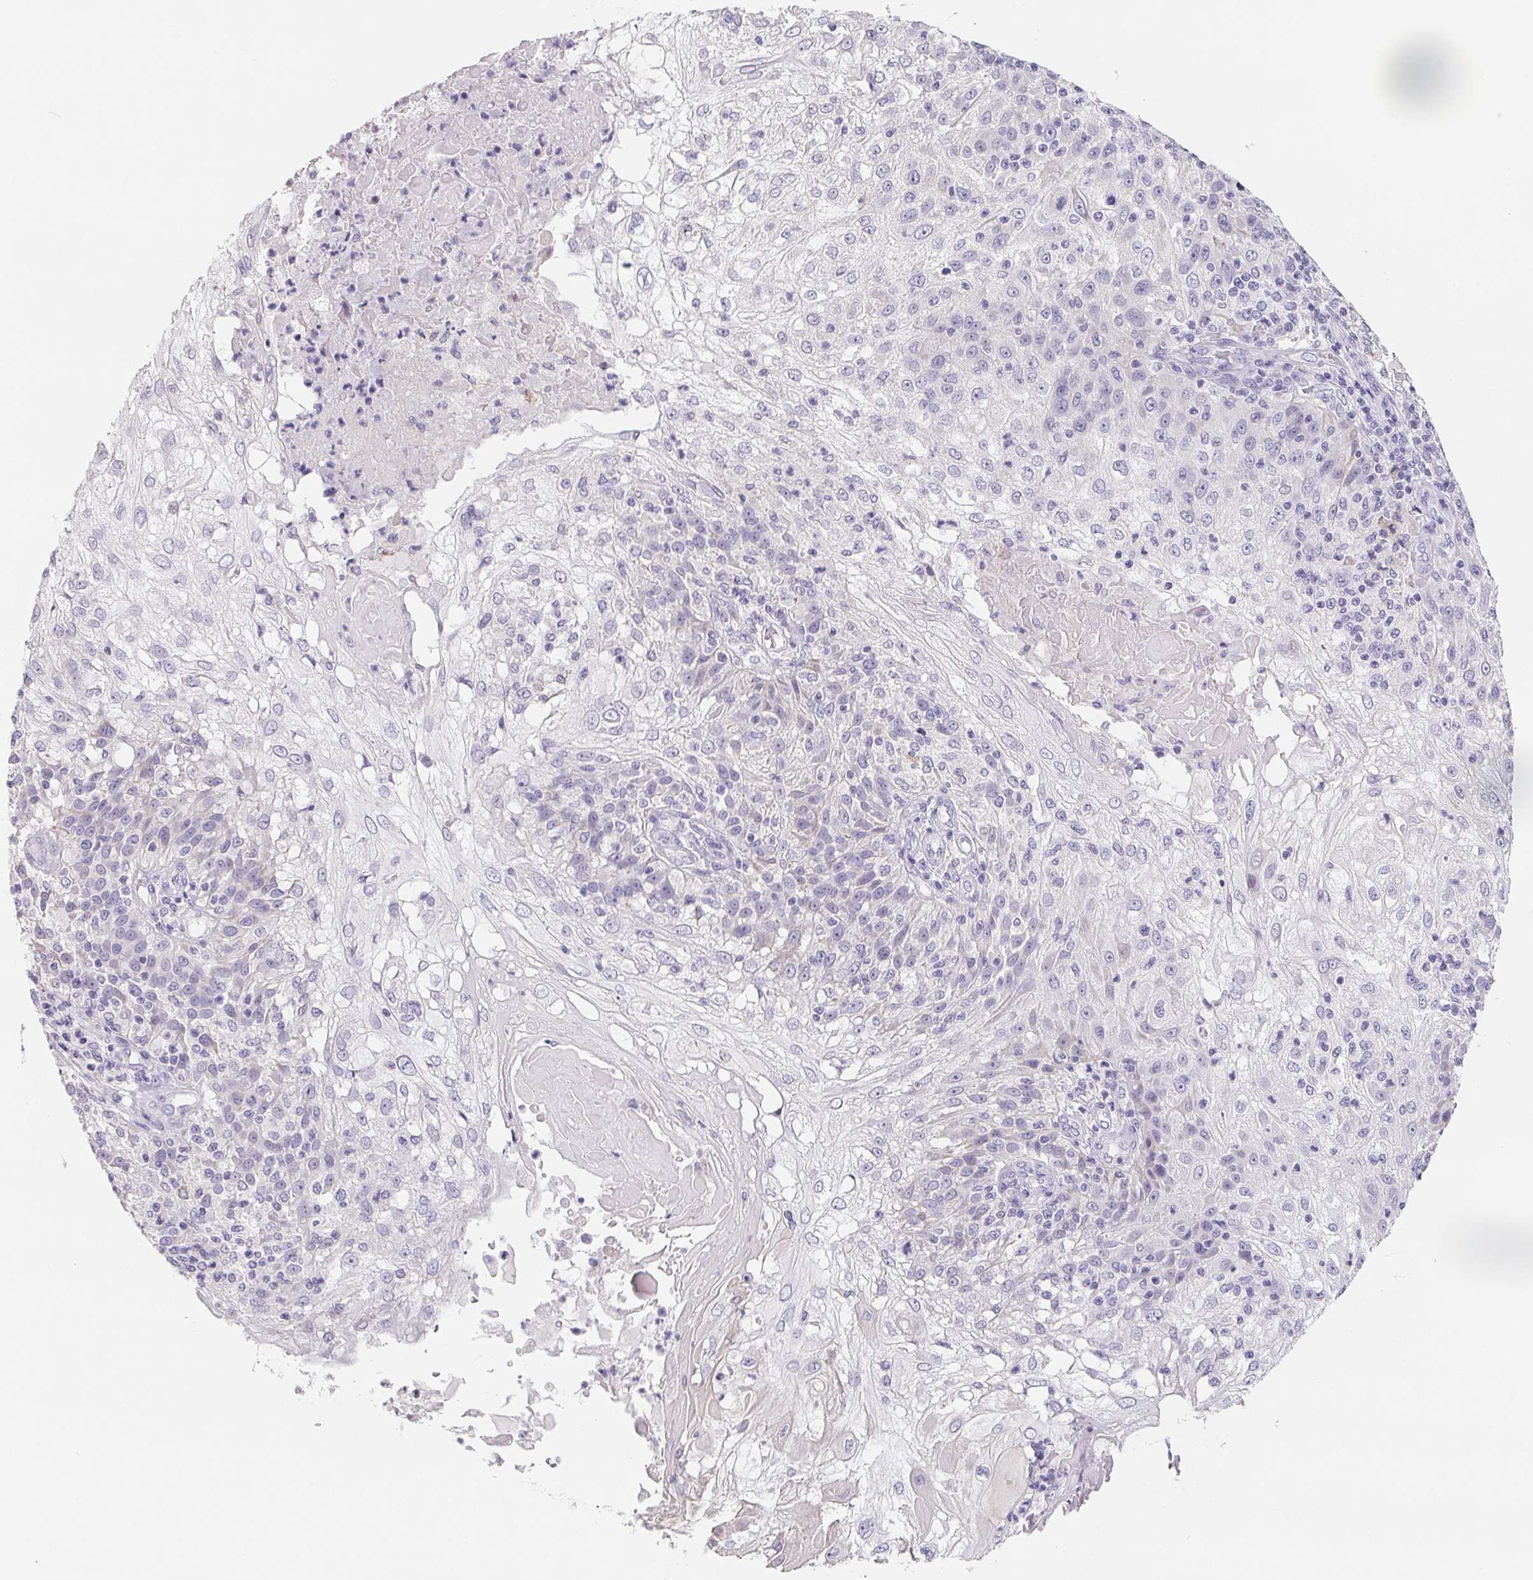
{"staining": {"intensity": "negative", "quantity": "none", "location": "none"}, "tissue": "skin cancer", "cell_type": "Tumor cells", "image_type": "cancer", "snomed": [{"axis": "morphology", "description": "Normal tissue, NOS"}, {"axis": "morphology", "description": "Squamous cell carcinoma, NOS"}, {"axis": "topography", "description": "Skin"}], "caption": "Protein analysis of skin cancer (squamous cell carcinoma) demonstrates no significant expression in tumor cells.", "gene": "FDX1", "patient": {"sex": "female", "age": 83}}